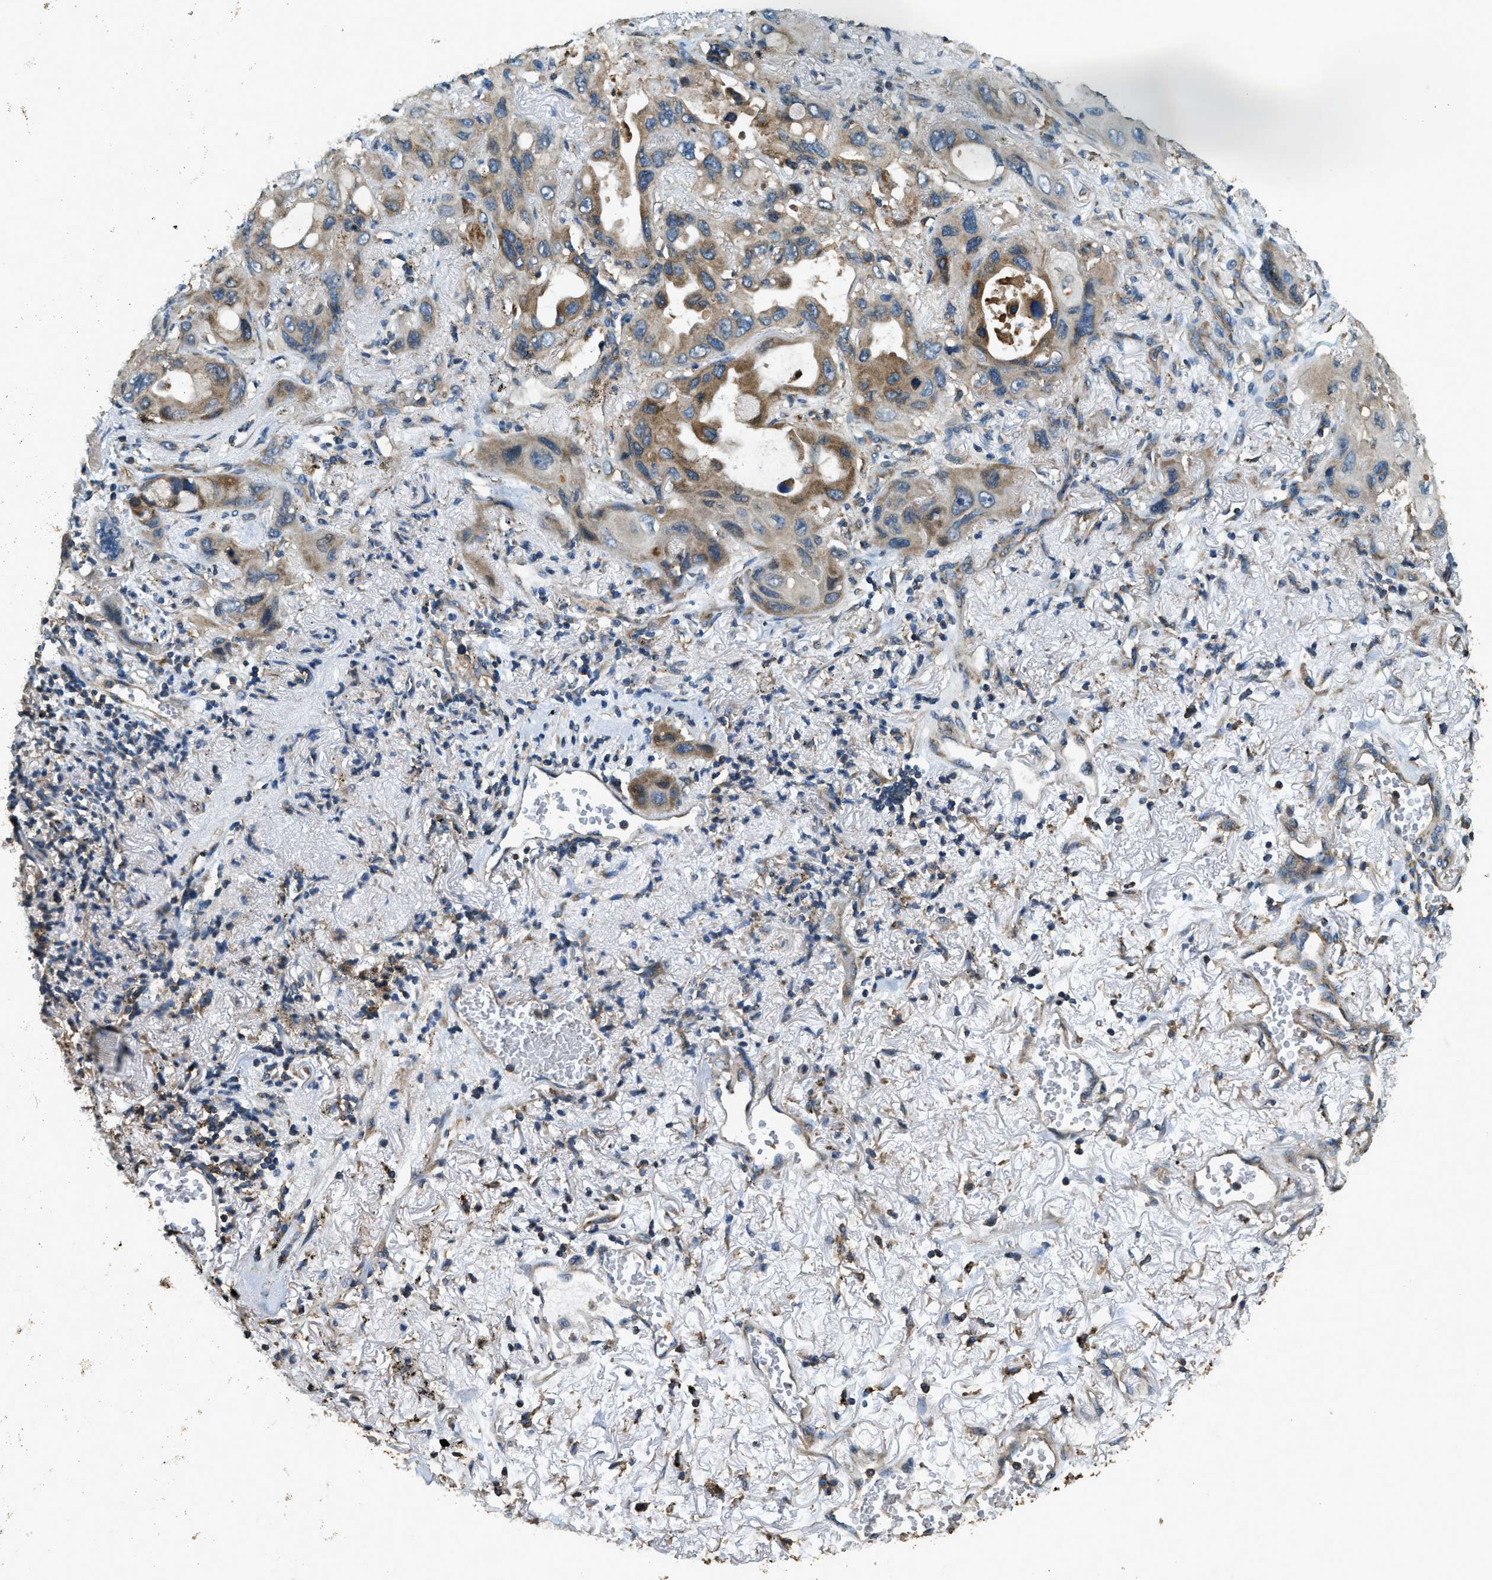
{"staining": {"intensity": "moderate", "quantity": "<25%", "location": "cytoplasmic/membranous"}, "tissue": "lung cancer", "cell_type": "Tumor cells", "image_type": "cancer", "snomed": [{"axis": "morphology", "description": "Squamous cell carcinoma, NOS"}, {"axis": "topography", "description": "Lung"}], "caption": "Tumor cells show low levels of moderate cytoplasmic/membranous positivity in approximately <25% of cells in human lung cancer.", "gene": "ERGIC1", "patient": {"sex": "female", "age": 73}}